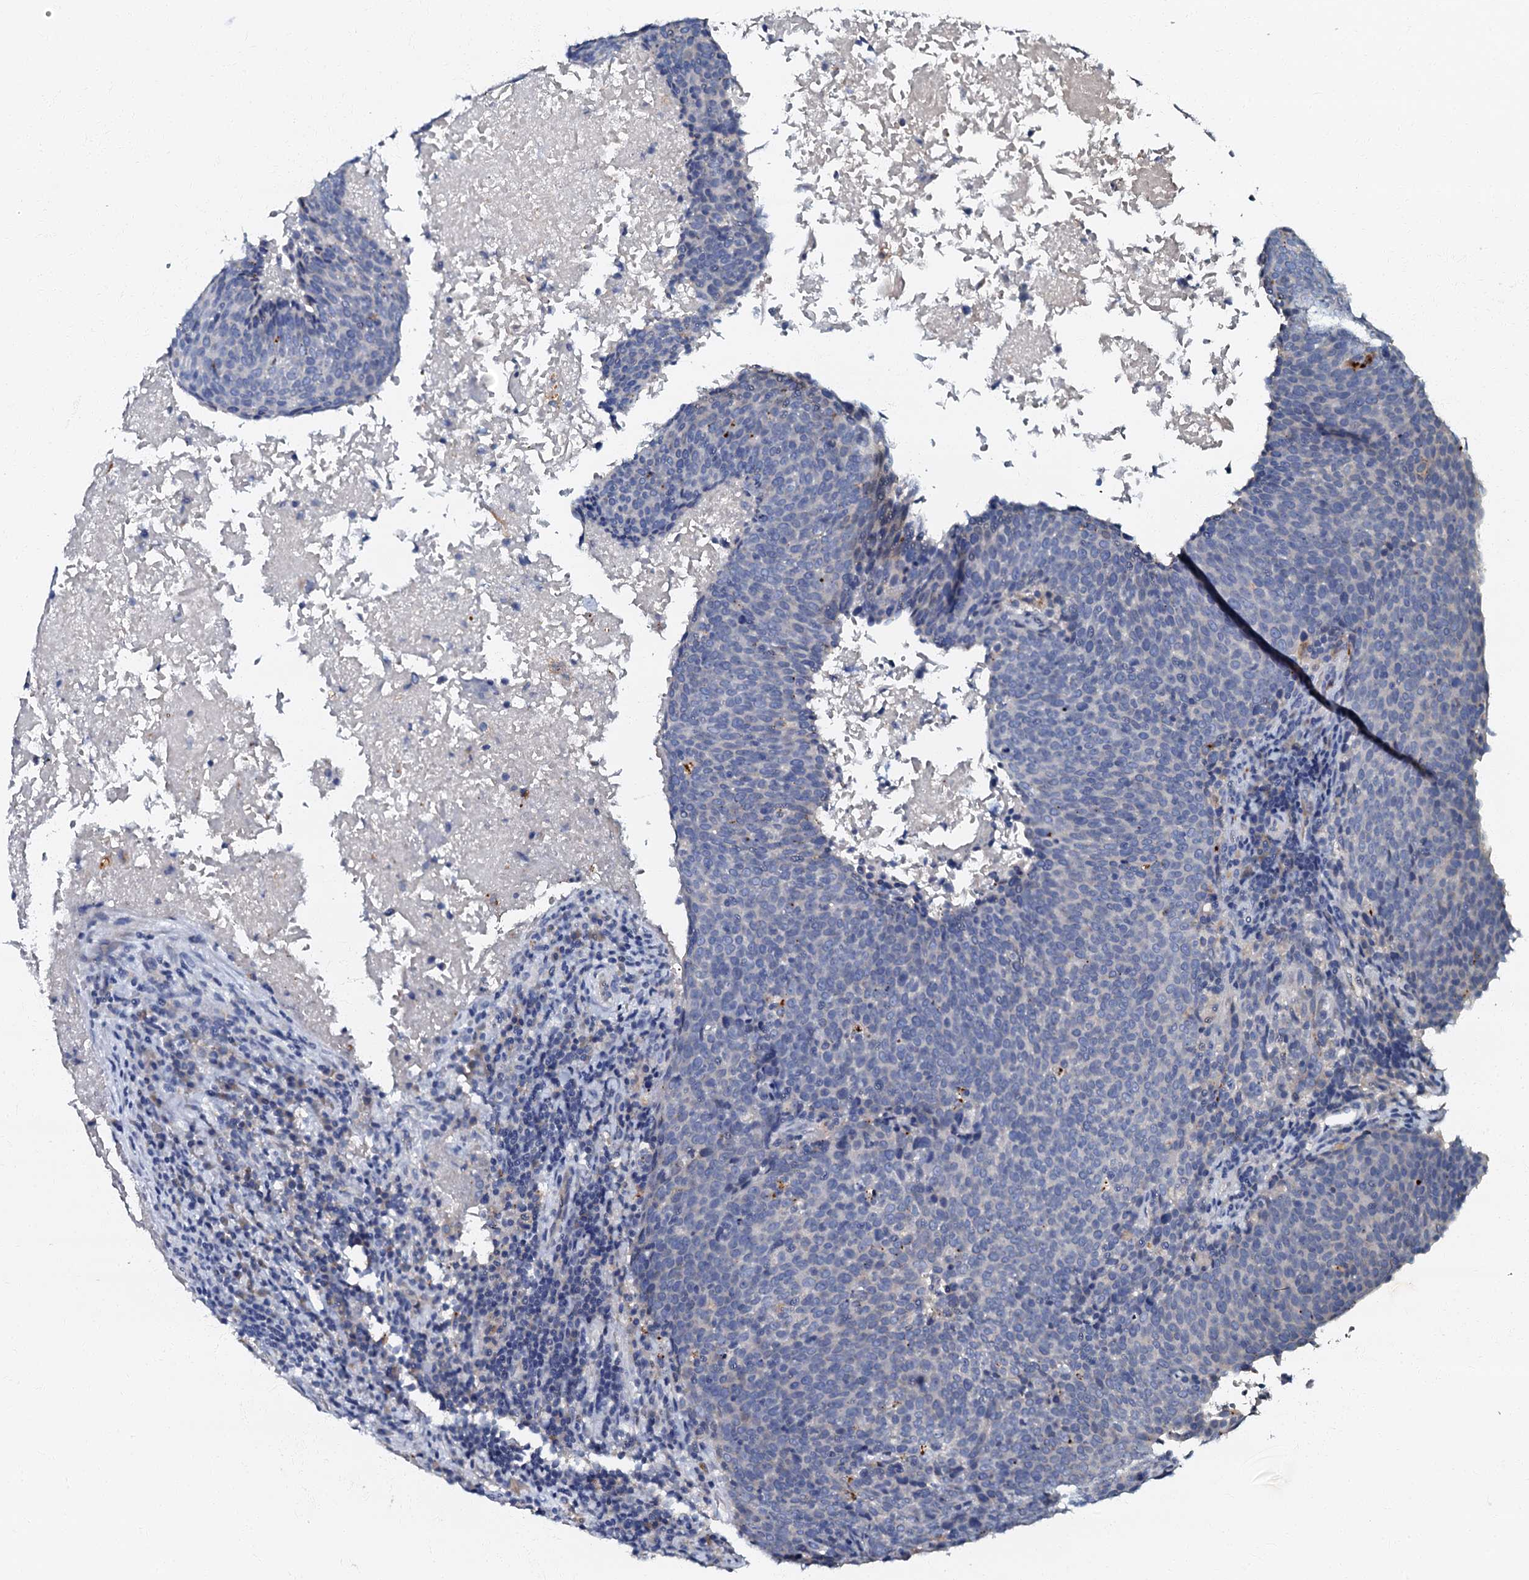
{"staining": {"intensity": "negative", "quantity": "none", "location": "none"}, "tissue": "head and neck cancer", "cell_type": "Tumor cells", "image_type": "cancer", "snomed": [{"axis": "morphology", "description": "Squamous cell carcinoma, NOS"}, {"axis": "morphology", "description": "Squamous cell carcinoma, metastatic, NOS"}, {"axis": "topography", "description": "Lymph node"}, {"axis": "topography", "description": "Head-Neck"}], "caption": "DAB immunohistochemical staining of head and neck metastatic squamous cell carcinoma displays no significant staining in tumor cells.", "gene": "OLAH", "patient": {"sex": "male", "age": 62}}